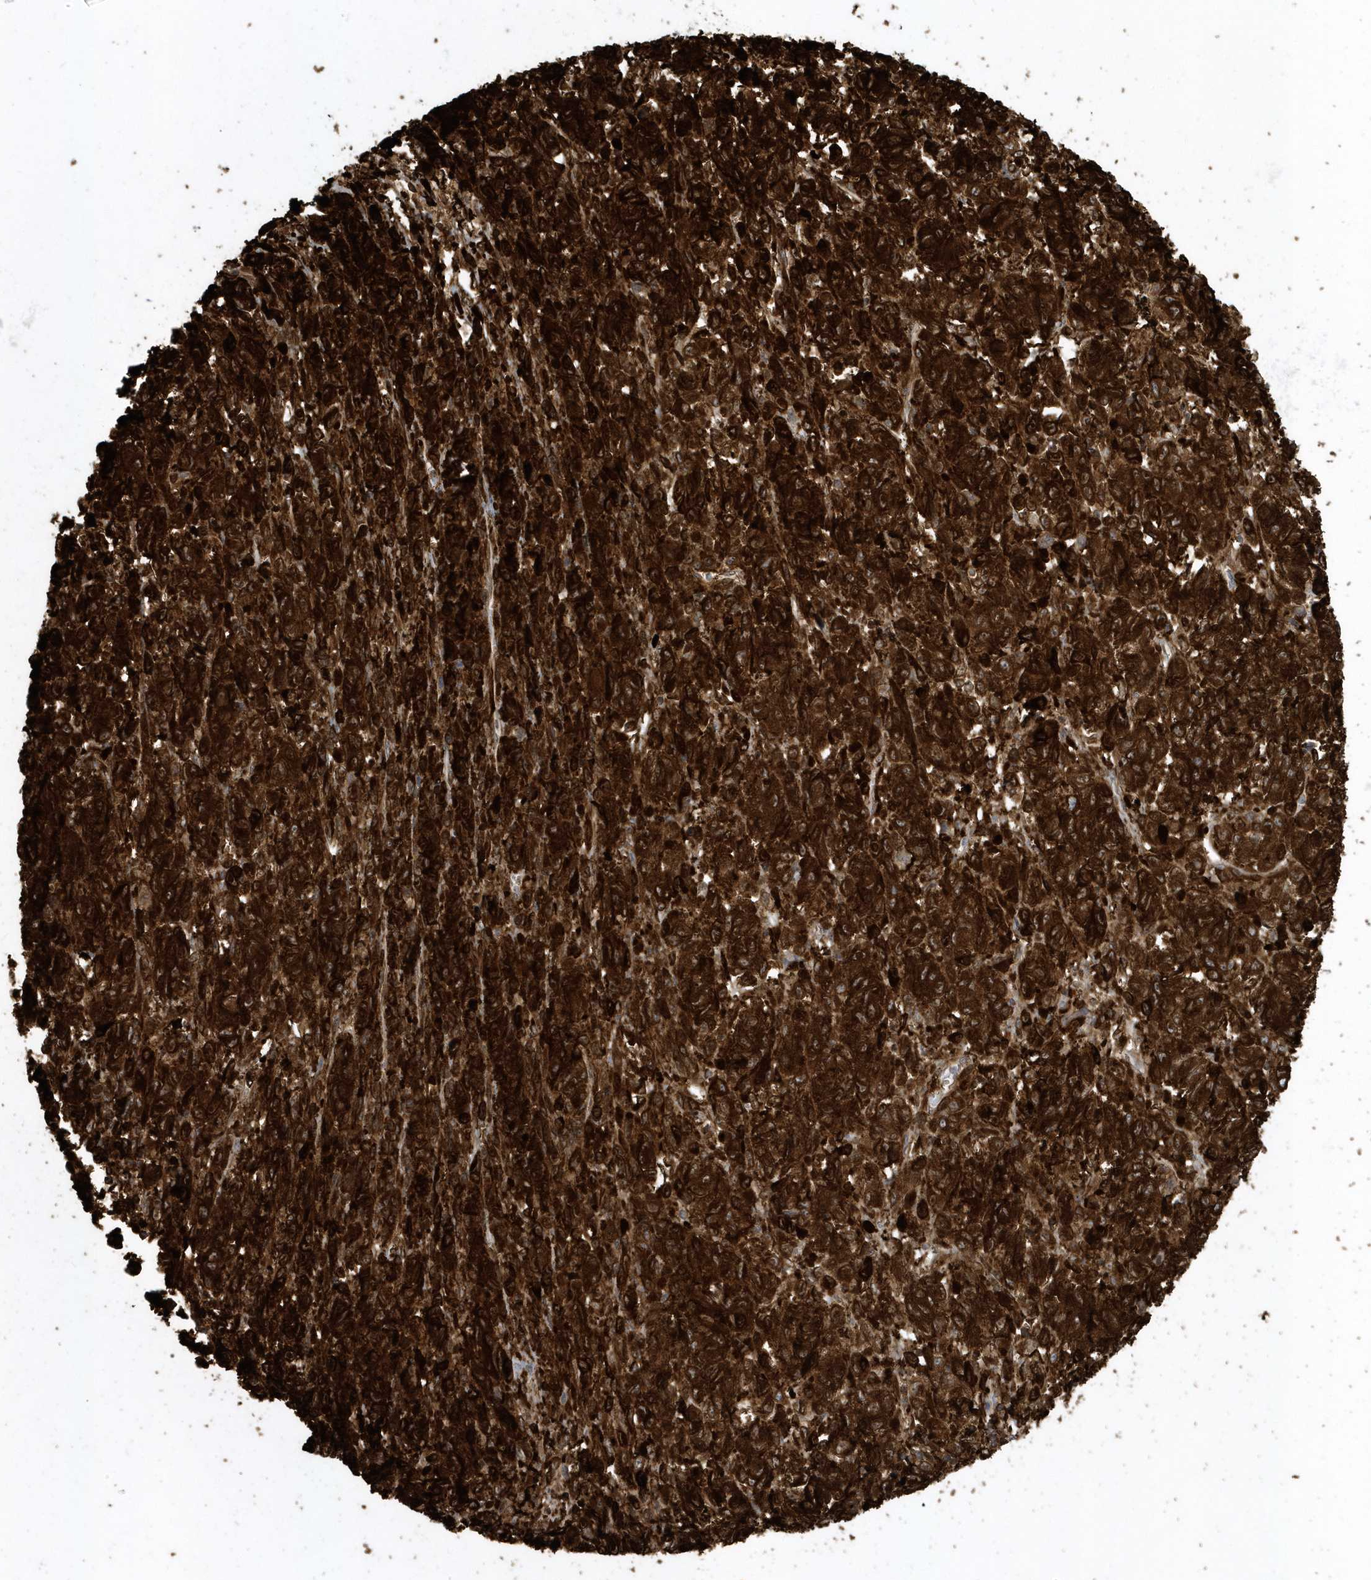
{"staining": {"intensity": "strong", "quantity": ">75%", "location": "cytoplasmic/membranous"}, "tissue": "melanoma", "cell_type": "Tumor cells", "image_type": "cancer", "snomed": [{"axis": "morphology", "description": "Malignant melanoma, Metastatic site"}, {"axis": "topography", "description": "Lung"}], "caption": "Immunohistochemistry (IHC) (DAB) staining of human melanoma demonstrates strong cytoplasmic/membranous protein staining in about >75% of tumor cells. (Stains: DAB in brown, nuclei in blue, Microscopy: brightfield microscopy at high magnification).", "gene": "CLCN6", "patient": {"sex": "male", "age": 64}}